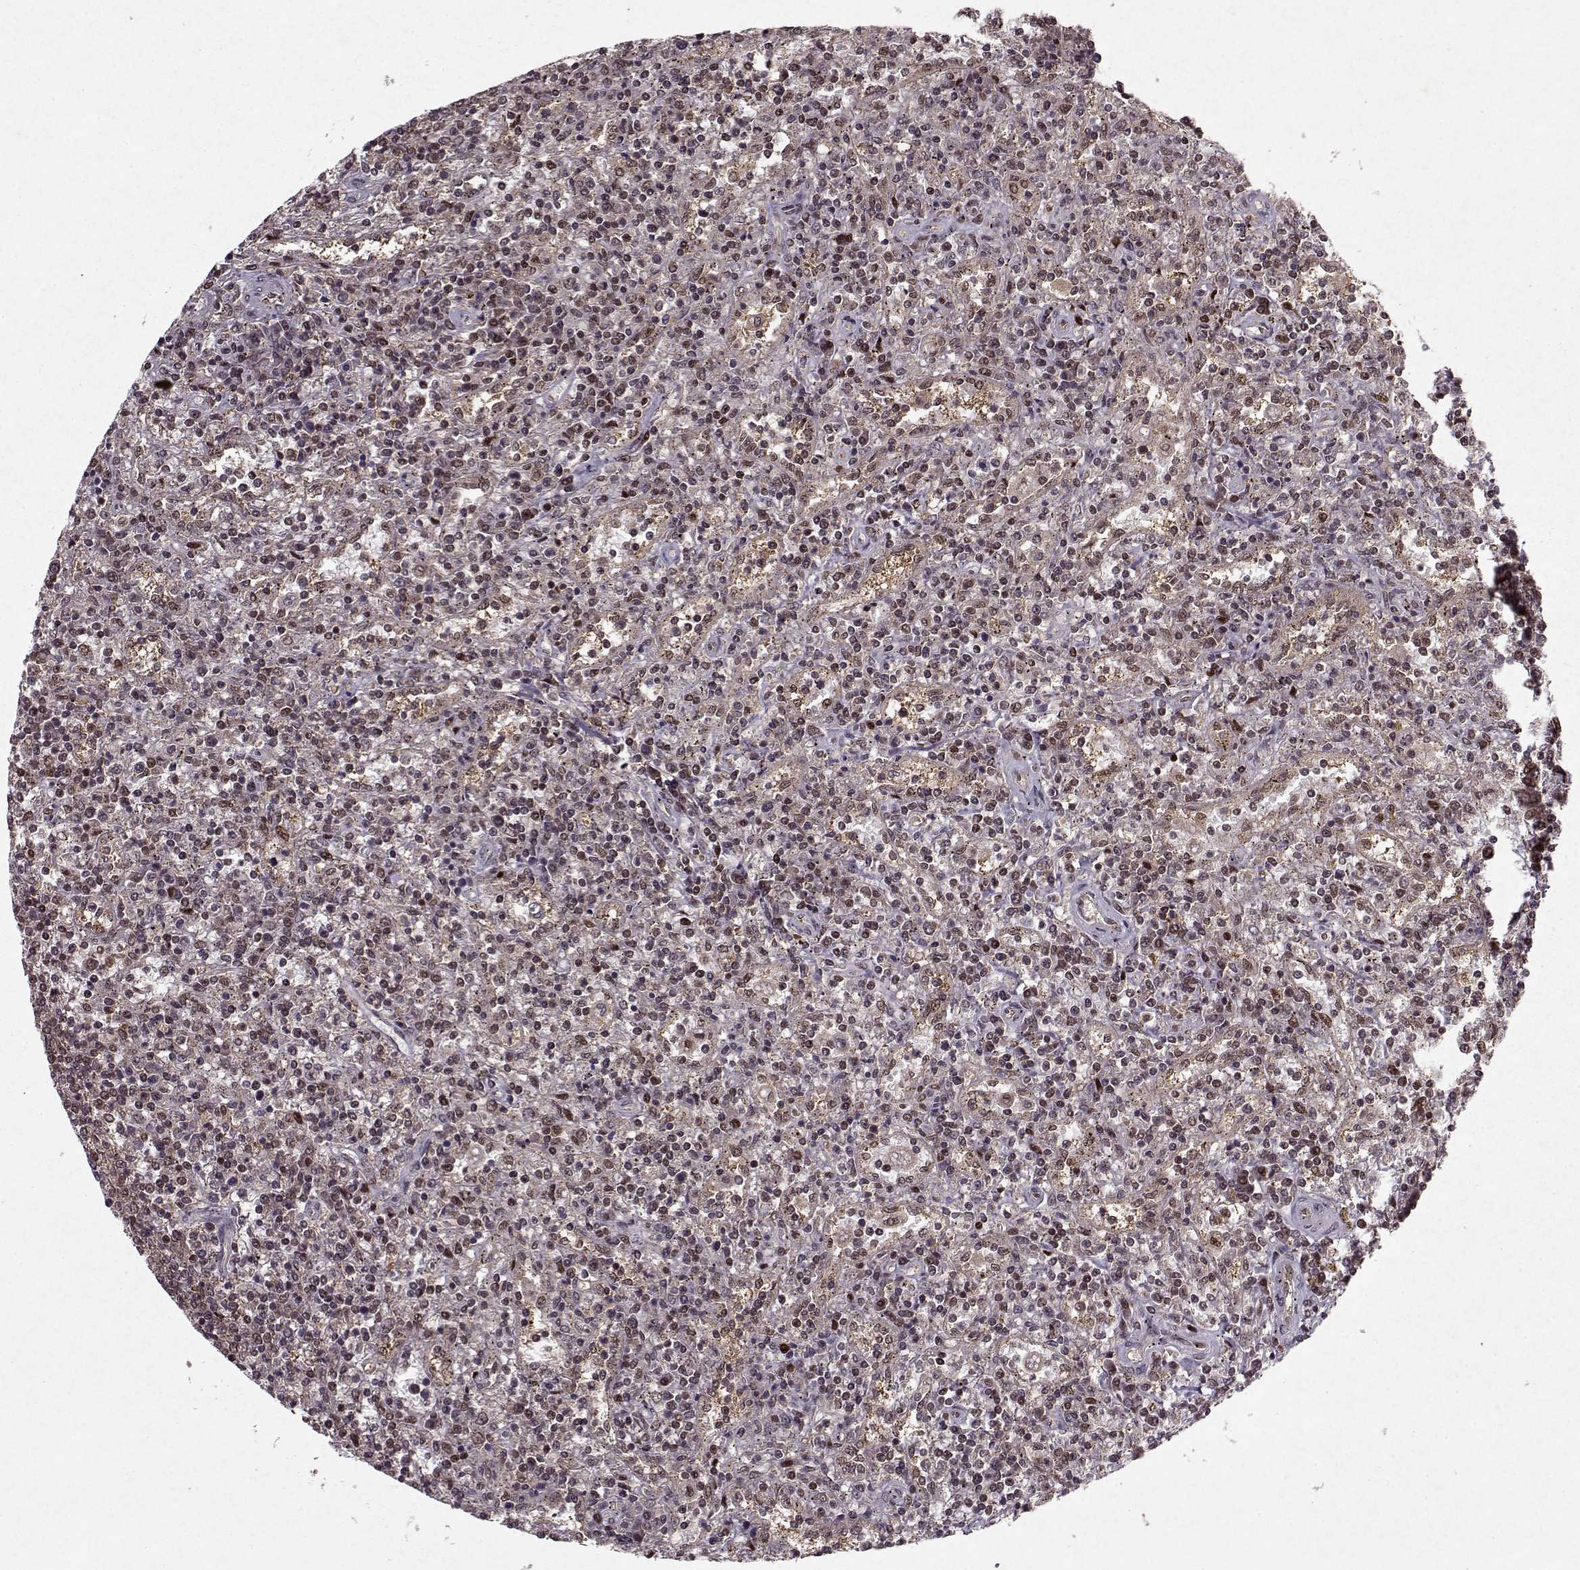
{"staining": {"intensity": "negative", "quantity": "none", "location": "none"}, "tissue": "lymphoma", "cell_type": "Tumor cells", "image_type": "cancer", "snomed": [{"axis": "morphology", "description": "Malignant lymphoma, non-Hodgkin's type, Low grade"}, {"axis": "topography", "description": "Spleen"}], "caption": "There is no significant staining in tumor cells of lymphoma. The staining was performed using DAB to visualize the protein expression in brown, while the nuclei were stained in blue with hematoxylin (Magnification: 20x).", "gene": "PSMA7", "patient": {"sex": "male", "age": 62}}